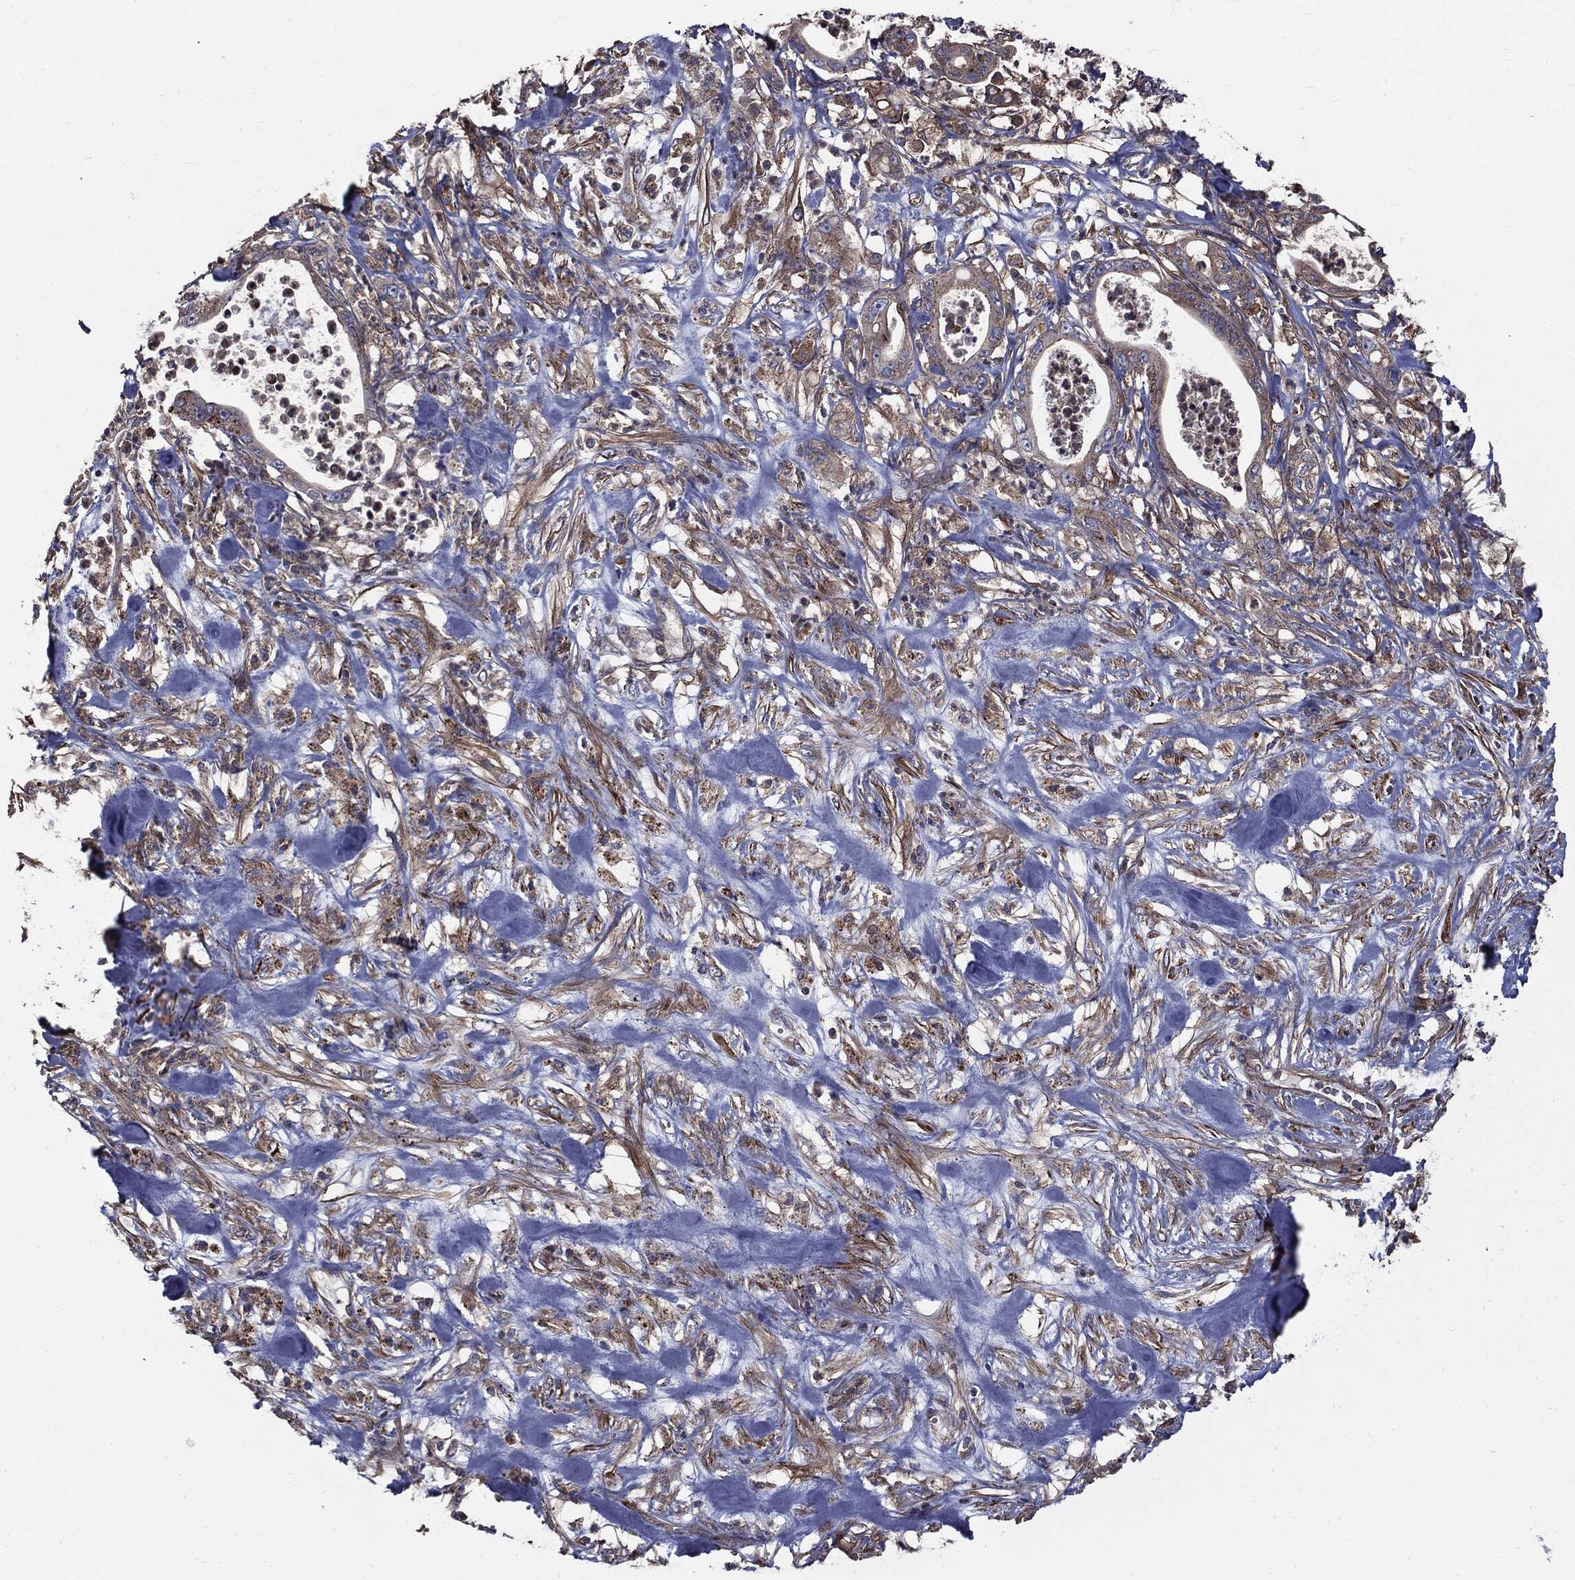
{"staining": {"intensity": "moderate", "quantity": "25%-75%", "location": "cytoplasmic/membranous"}, "tissue": "pancreatic cancer", "cell_type": "Tumor cells", "image_type": "cancer", "snomed": [{"axis": "morphology", "description": "Adenocarcinoma, NOS"}, {"axis": "topography", "description": "Pancreas"}], "caption": "Protein expression analysis of human pancreatic adenocarcinoma reveals moderate cytoplasmic/membranous expression in about 25%-75% of tumor cells.", "gene": "PDCD6IP", "patient": {"sex": "male", "age": 71}}